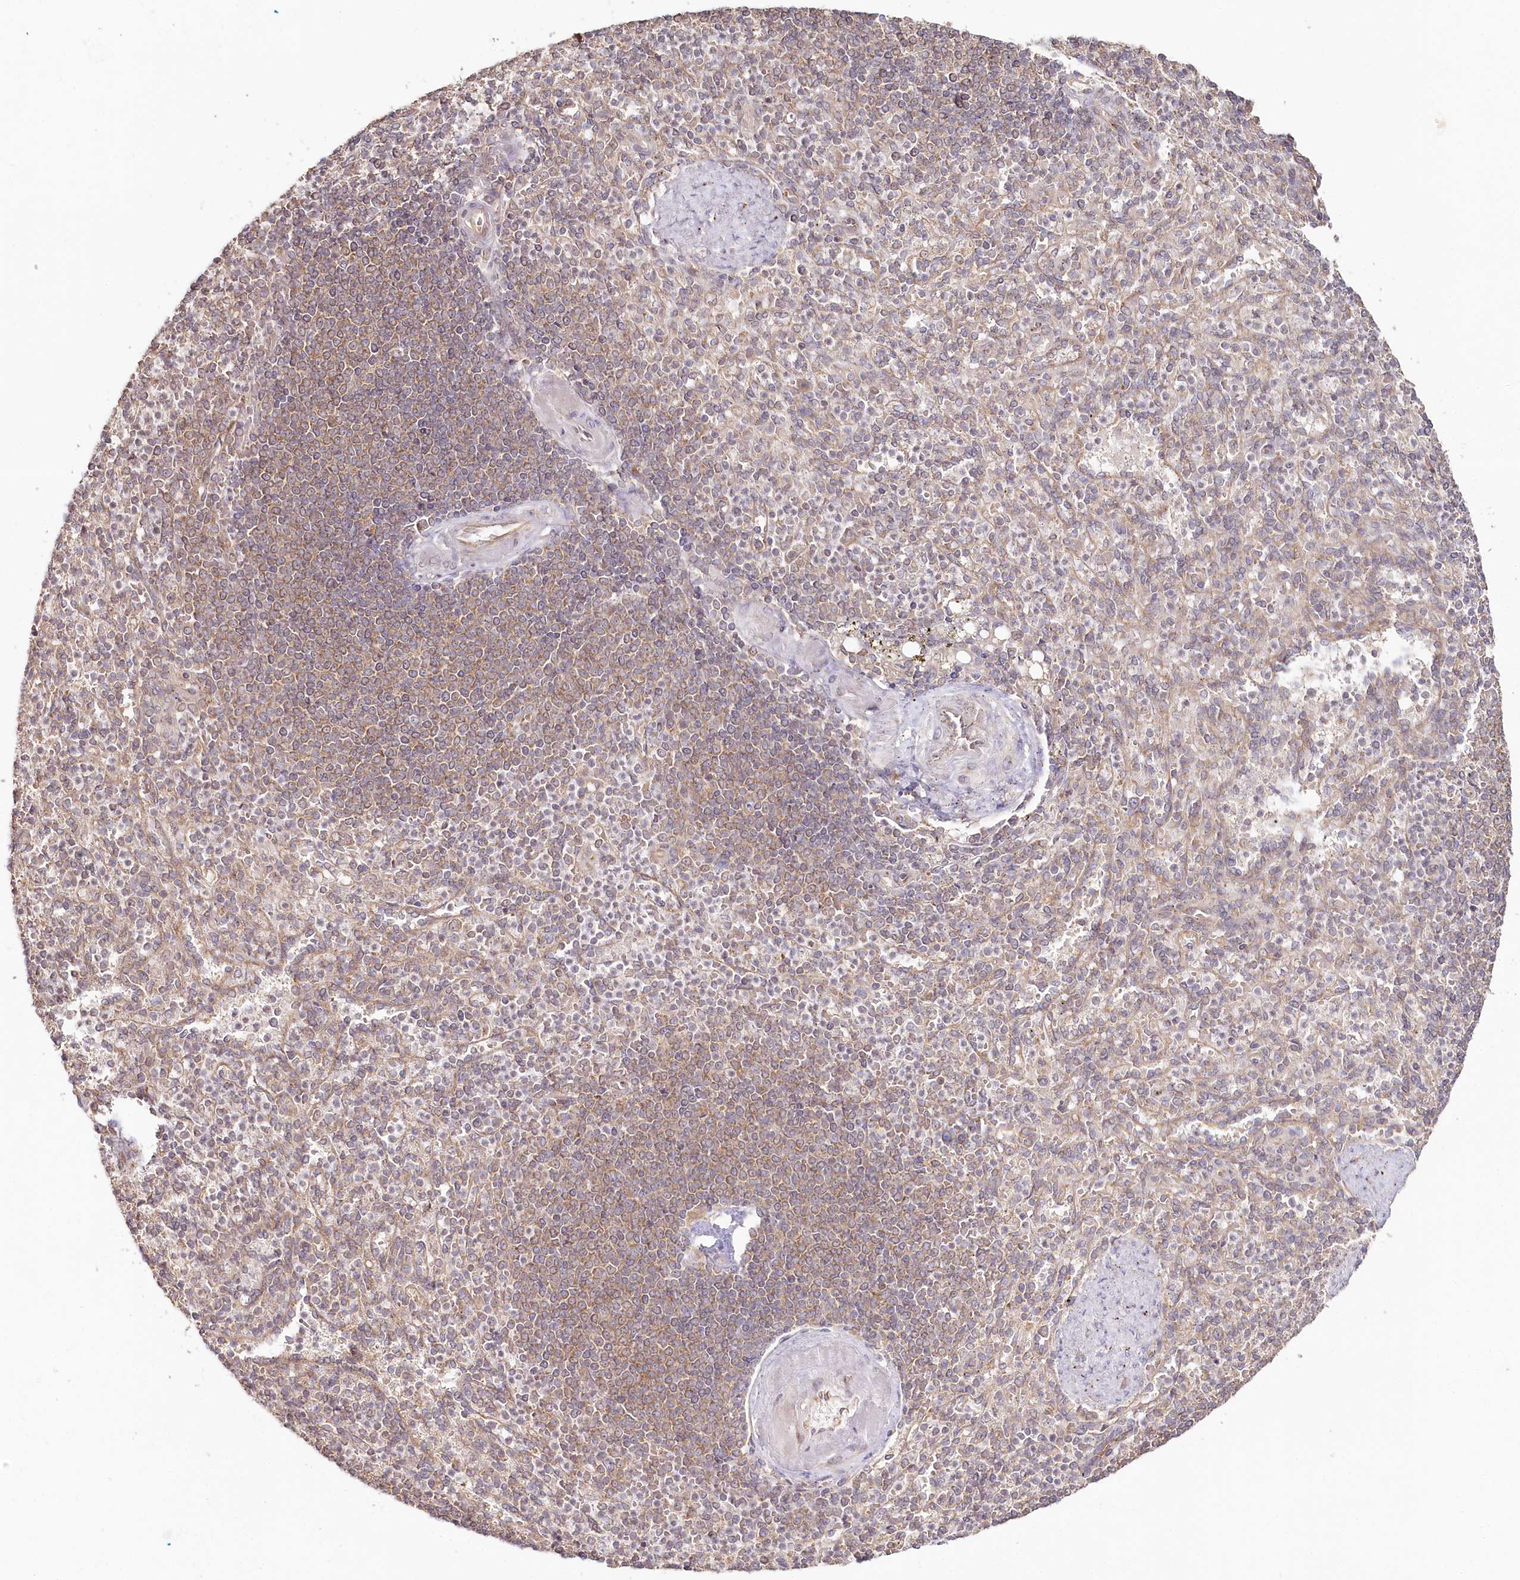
{"staining": {"intensity": "weak", "quantity": "25%-75%", "location": "cytoplasmic/membranous"}, "tissue": "spleen", "cell_type": "Cells in red pulp", "image_type": "normal", "snomed": [{"axis": "morphology", "description": "Normal tissue, NOS"}, {"axis": "topography", "description": "Spleen"}], "caption": "Cells in red pulp demonstrate low levels of weak cytoplasmic/membranous staining in about 25%-75% of cells in unremarkable spleen. The staining was performed using DAB (3,3'-diaminobenzidine), with brown indicating positive protein expression. Nuclei are stained blue with hematoxylin.", "gene": "OTUD4", "patient": {"sex": "female", "age": 74}}